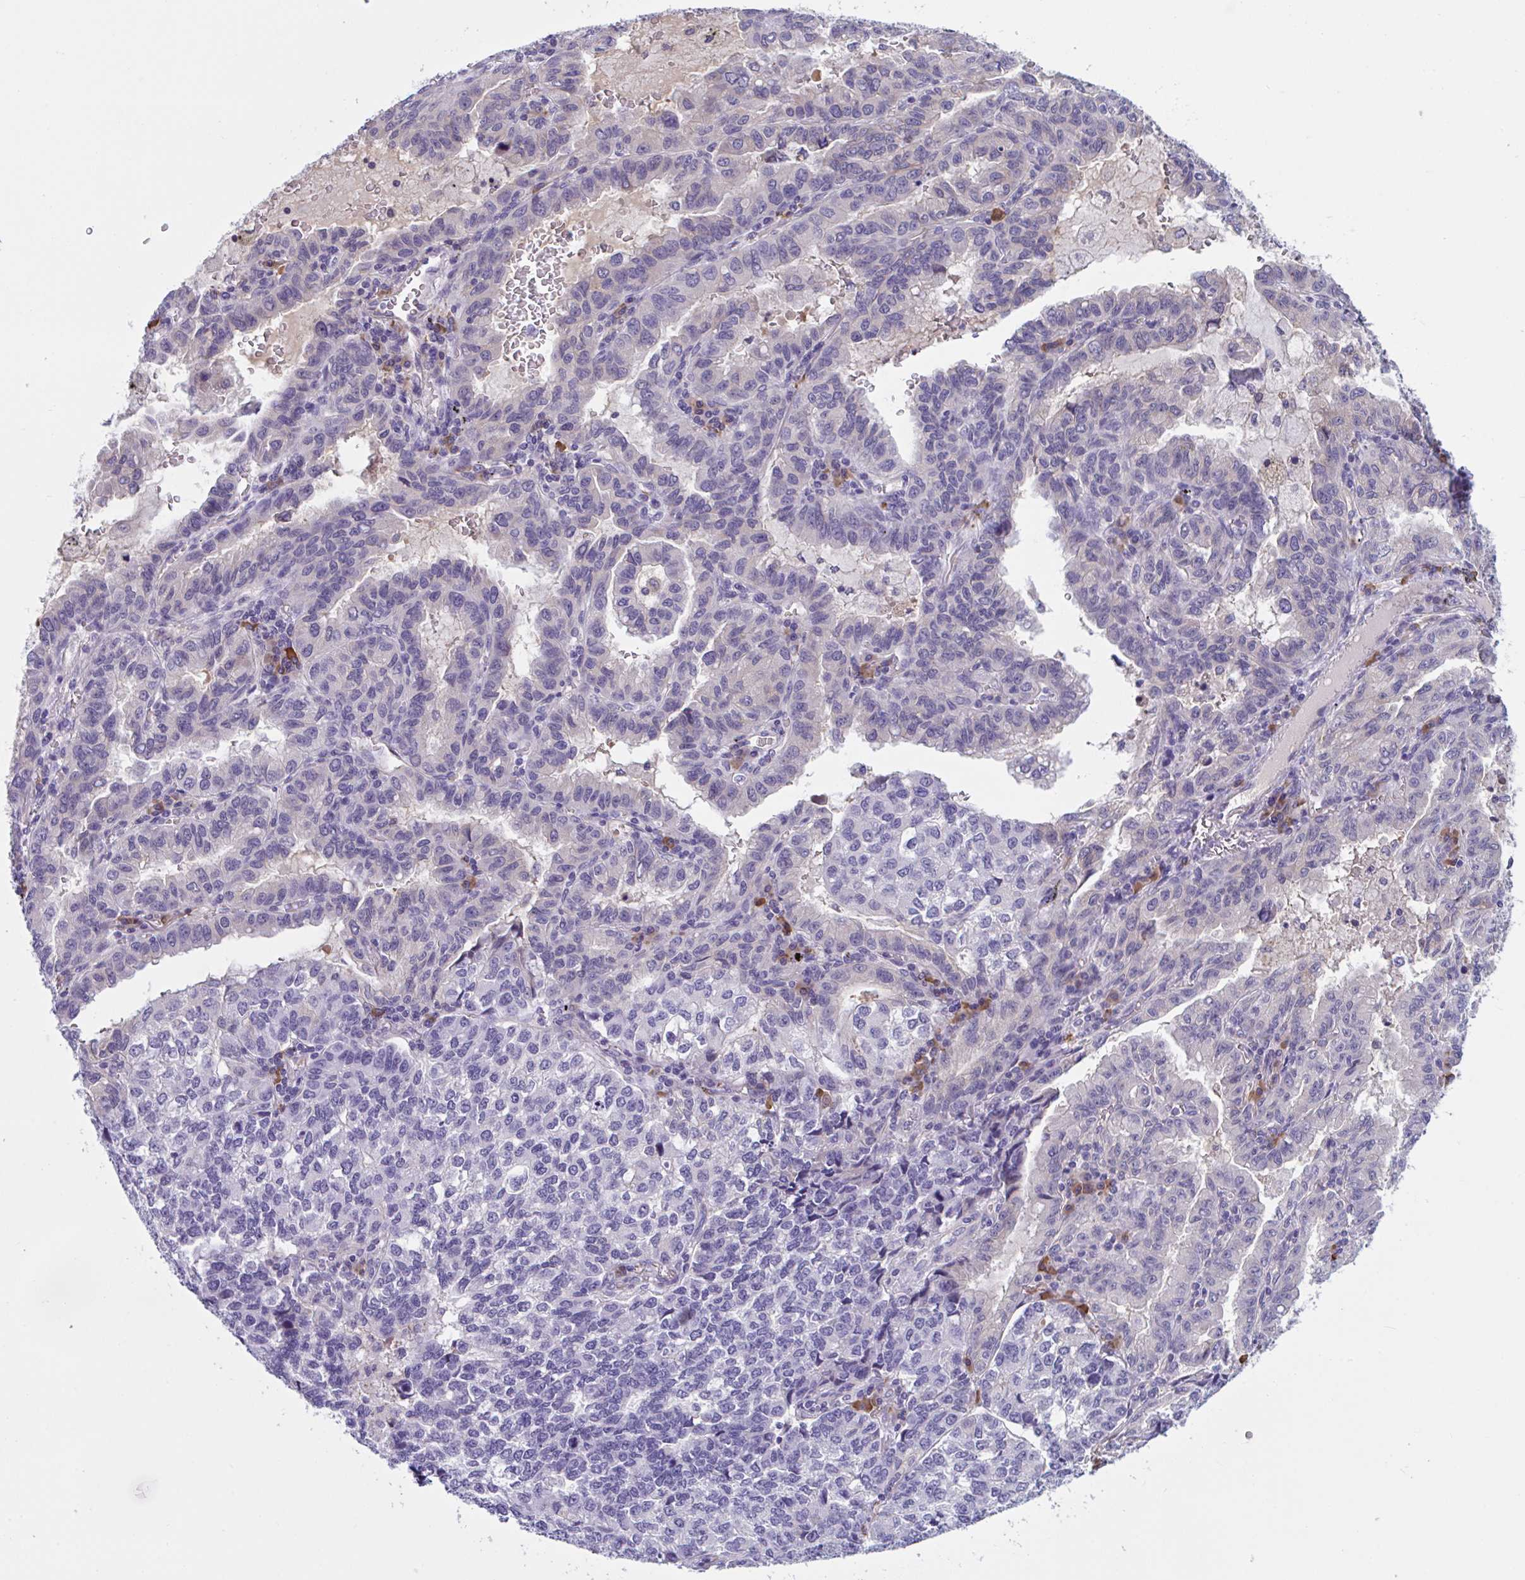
{"staining": {"intensity": "weak", "quantity": "<25%", "location": "cytoplasmic/membranous"}, "tissue": "lung cancer", "cell_type": "Tumor cells", "image_type": "cancer", "snomed": [{"axis": "morphology", "description": "Adenocarcinoma, NOS"}, {"axis": "topography", "description": "Lymph node"}, {"axis": "topography", "description": "Lung"}], "caption": "IHC histopathology image of lung adenocarcinoma stained for a protein (brown), which exhibits no positivity in tumor cells. Brightfield microscopy of immunohistochemistry (IHC) stained with DAB (brown) and hematoxylin (blue), captured at high magnification.", "gene": "MS4A14", "patient": {"sex": "male", "age": 66}}